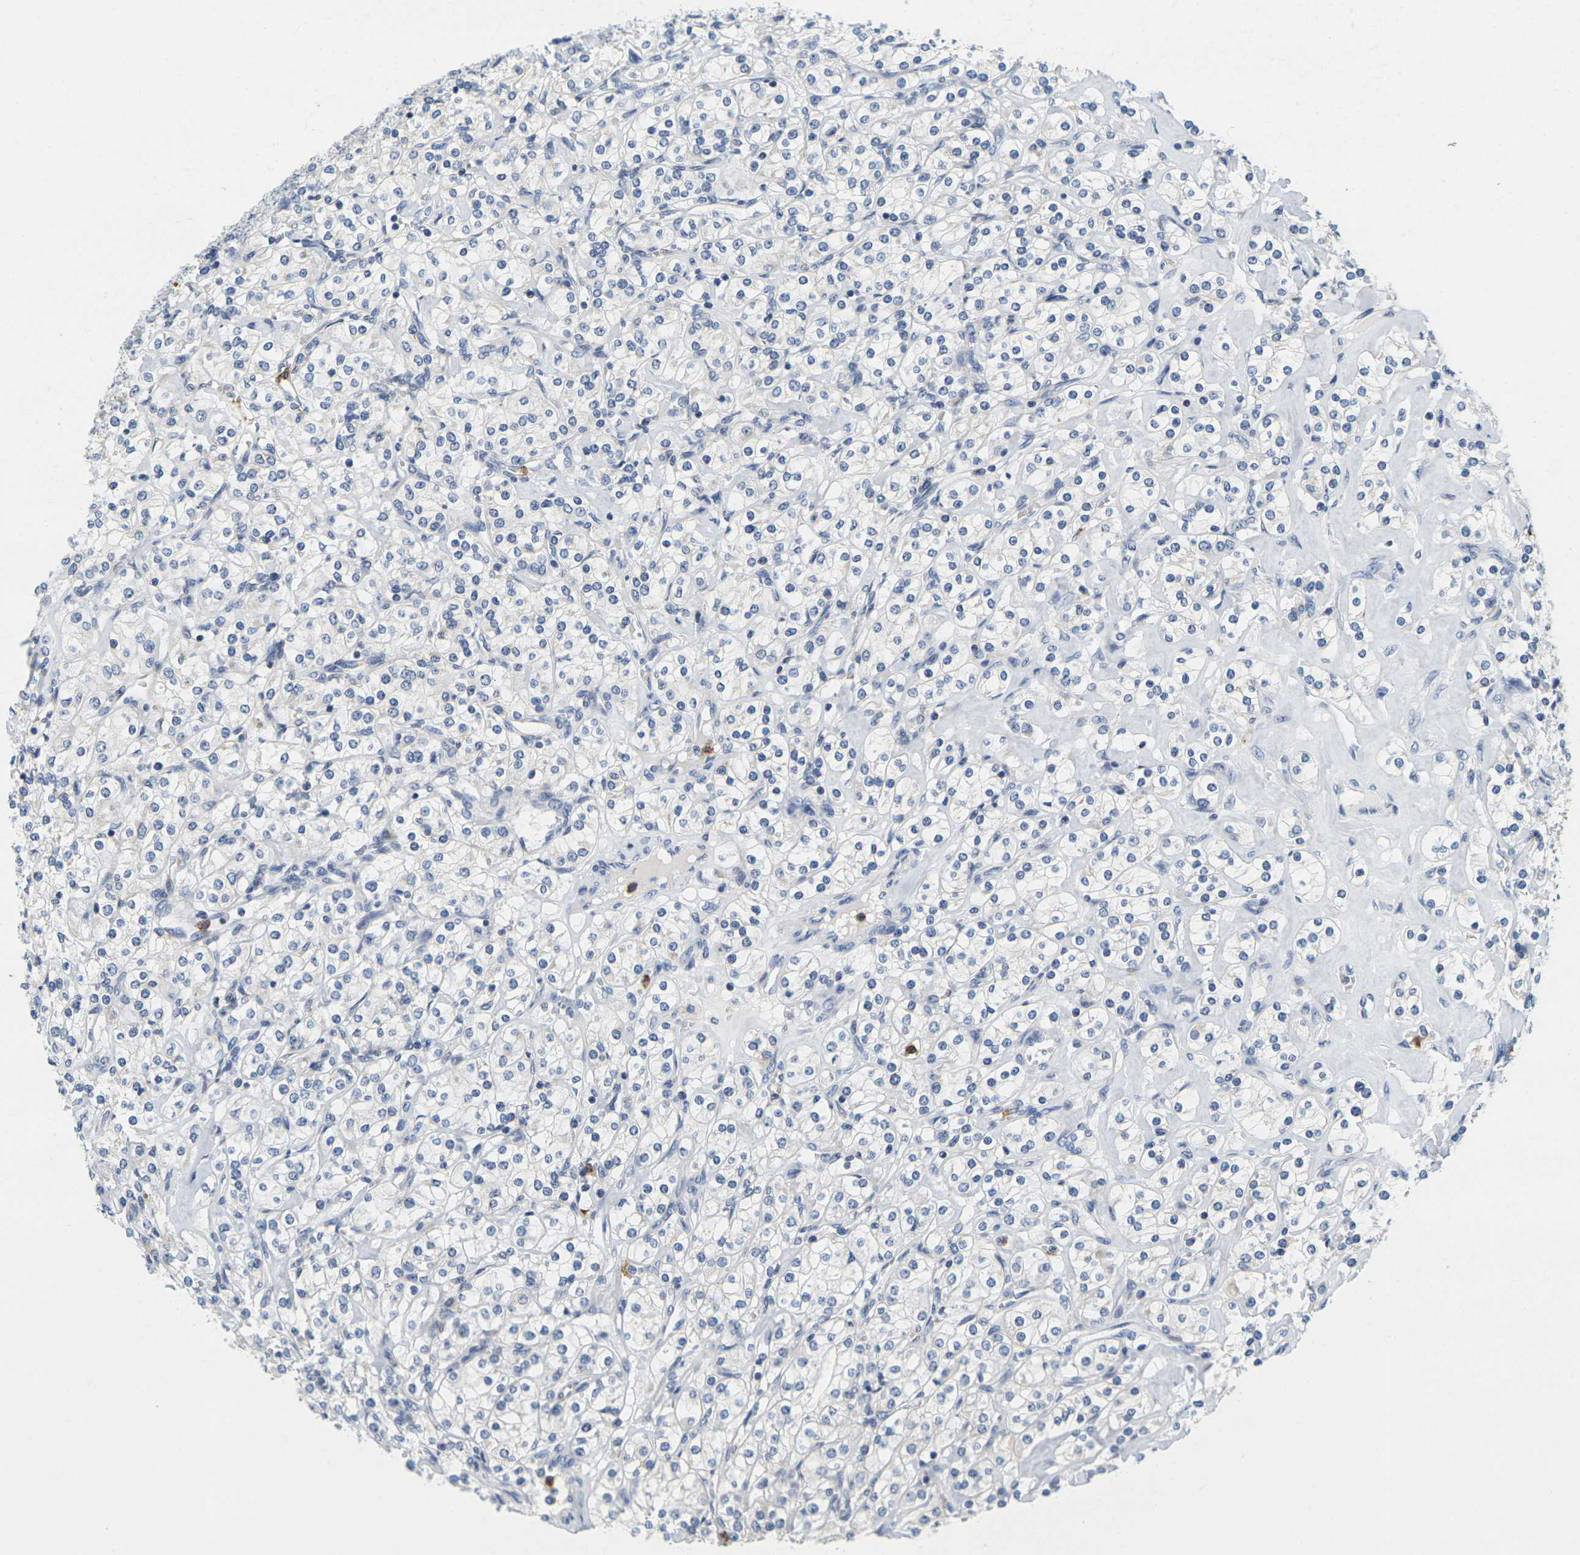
{"staining": {"intensity": "negative", "quantity": "none", "location": "none"}, "tissue": "renal cancer", "cell_type": "Tumor cells", "image_type": "cancer", "snomed": [{"axis": "morphology", "description": "Adenocarcinoma, NOS"}, {"axis": "topography", "description": "Kidney"}], "caption": "DAB (3,3'-diaminobenzidine) immunohistochemical staining of renal cancer demonstrates no significant staining in tumor cells. (Stains: DAB IHC with hematoxylin counter stain, Microscopy: brightfield microscopy at high magnification).", "gene": "KLK5", "patient": {"sex": "male", "age": 77}}